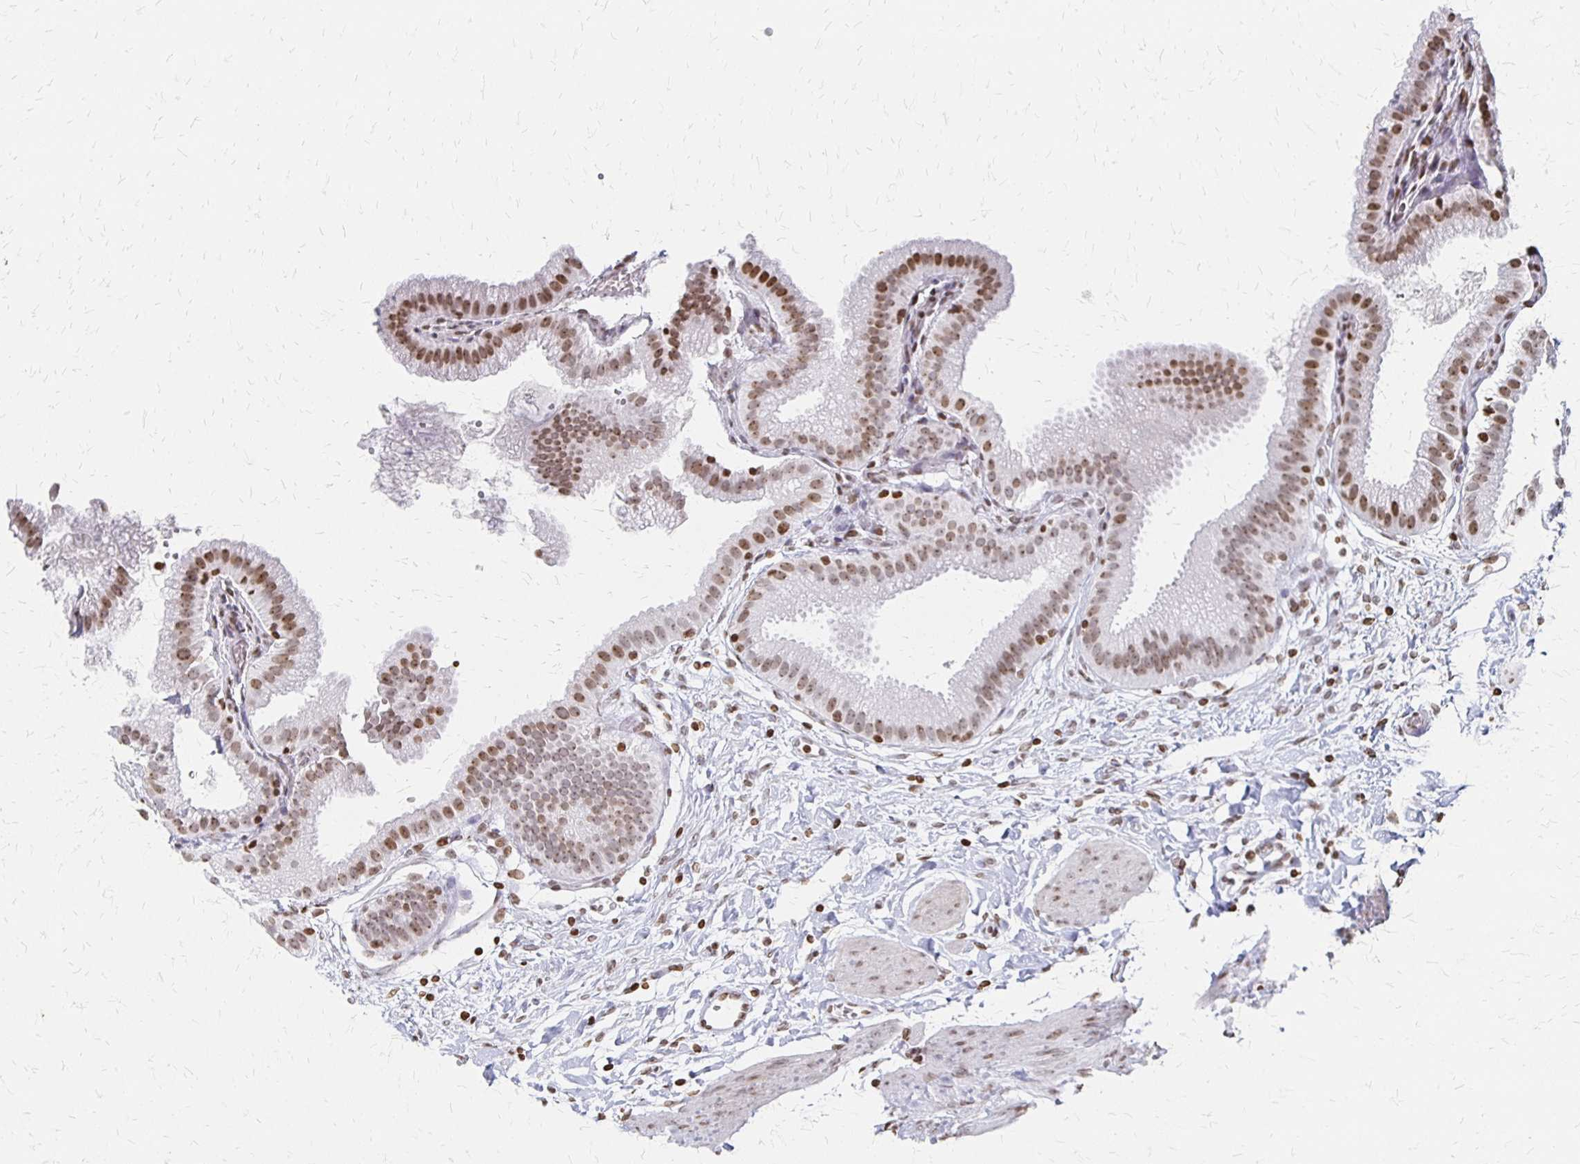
{"staining": {"intensity": "moderate", "quantity": ">75%", "location": "nuclear"}, "tissue": "gallbladder", "cell_type": "Glandular cells", "image_type": "normal", "snomed": [{"axis": "morphology", "description": "Normal tissue, NOS"}, {"axis": "topography", "description": "Gallbladder"}], "caption": "Unremarkable gallbladder demonstrates moderate nuclear expression in approximately >75% of glandular cells, visualized by immunohistochemistry. (DAB IHC with brightfield microscopy, high magnification).", "gene": "ZNF280C", "patient": {"sex": "female", "age": 63}}